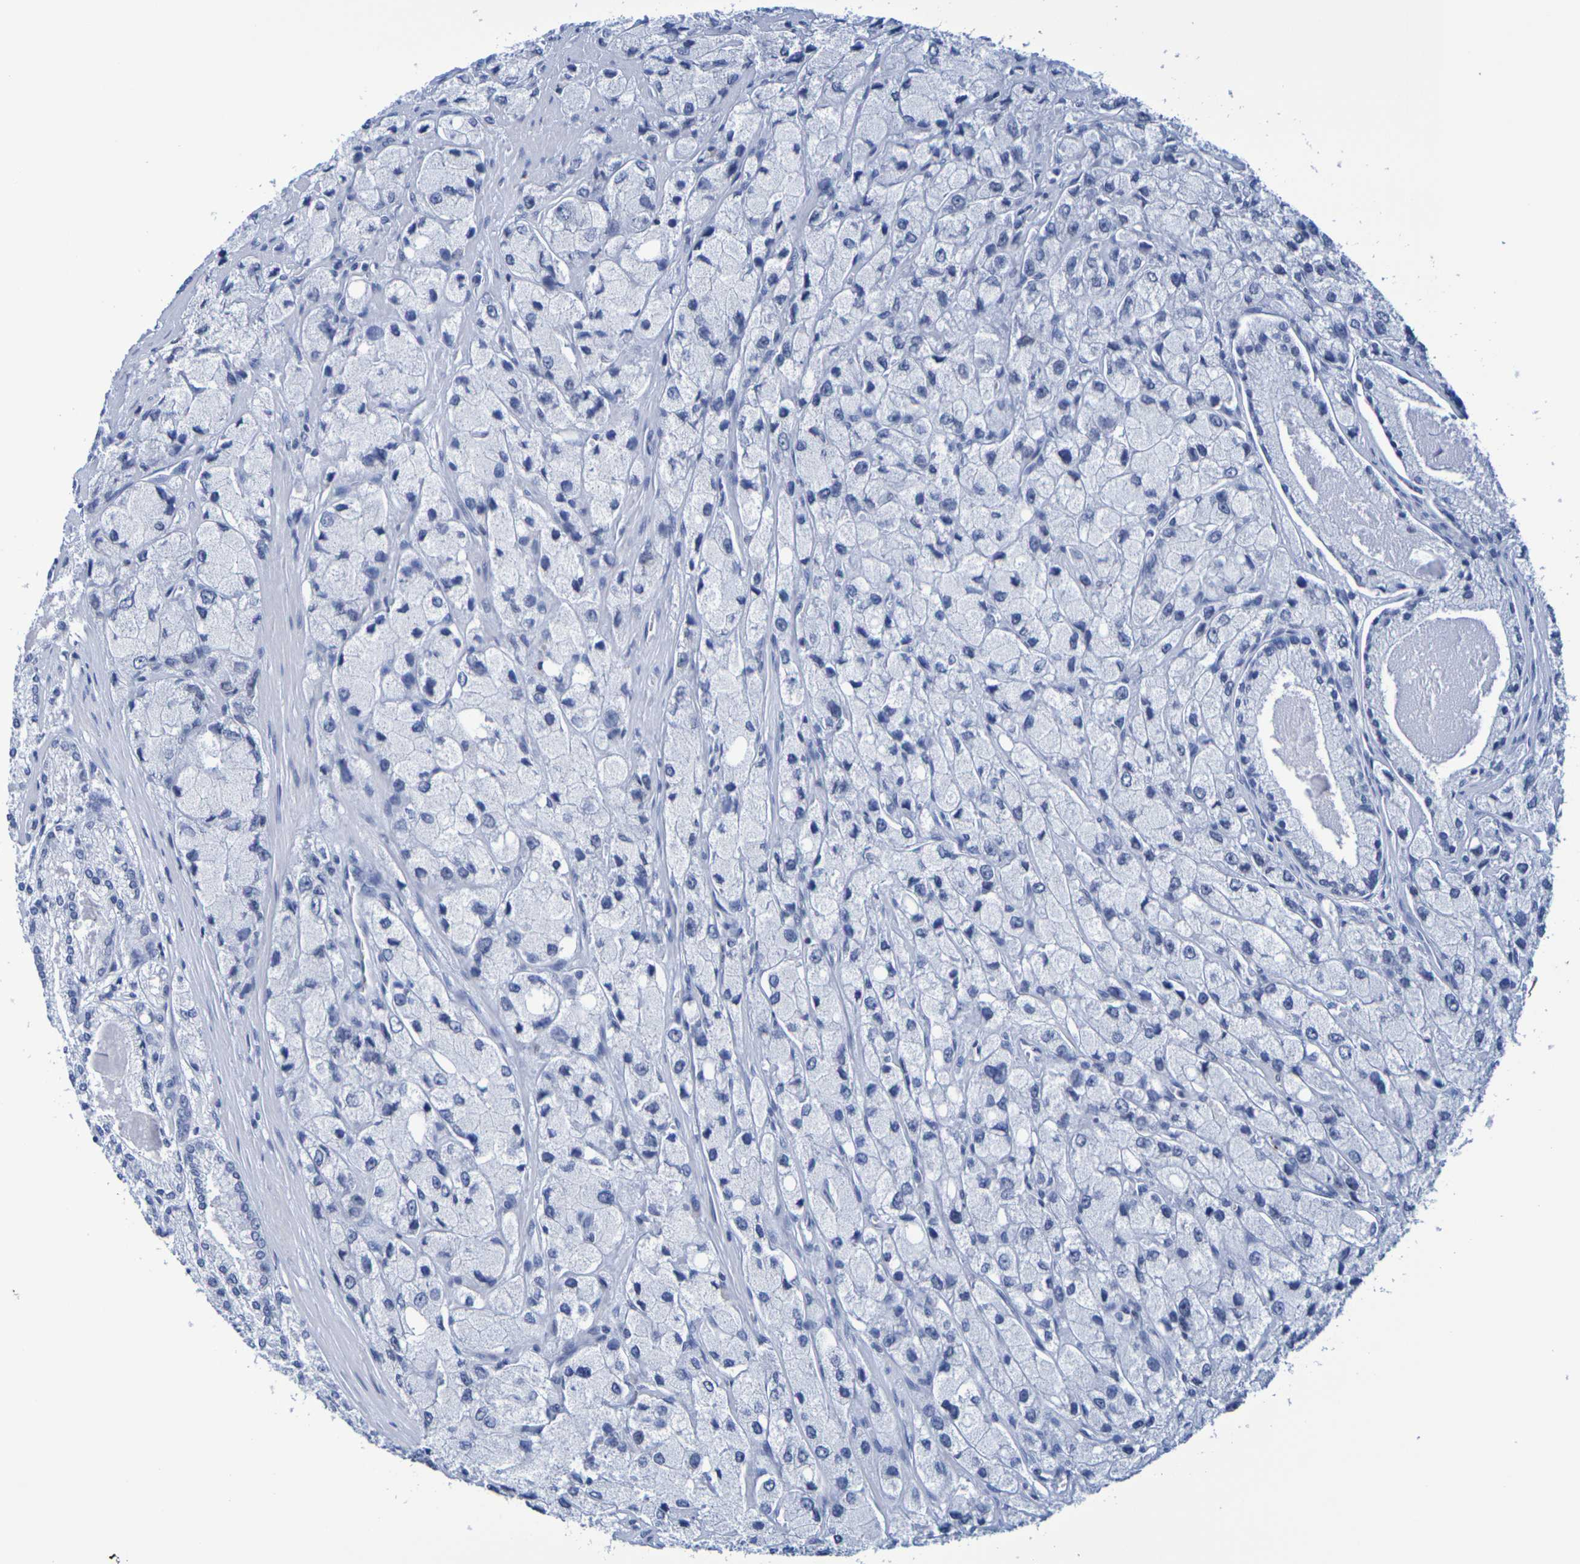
{"staining": {"intensity": "negative", "quantity": "none", "location": "none"}, "tissue": "prostate cancer", "cell_type": "Tumor cells", "image_type": "cancer", "snomed": [{"axis": "morphology", "description": "Adenocarcinoma, High grade"}, {"axis": "topography", "description": "Prostate"}], "caption": "Photomicrograph shows no protein expression in tumor cells of prostate cancer tissue.", "gene": "H1-5", "patient": {"sex": "male", "age": 58}}